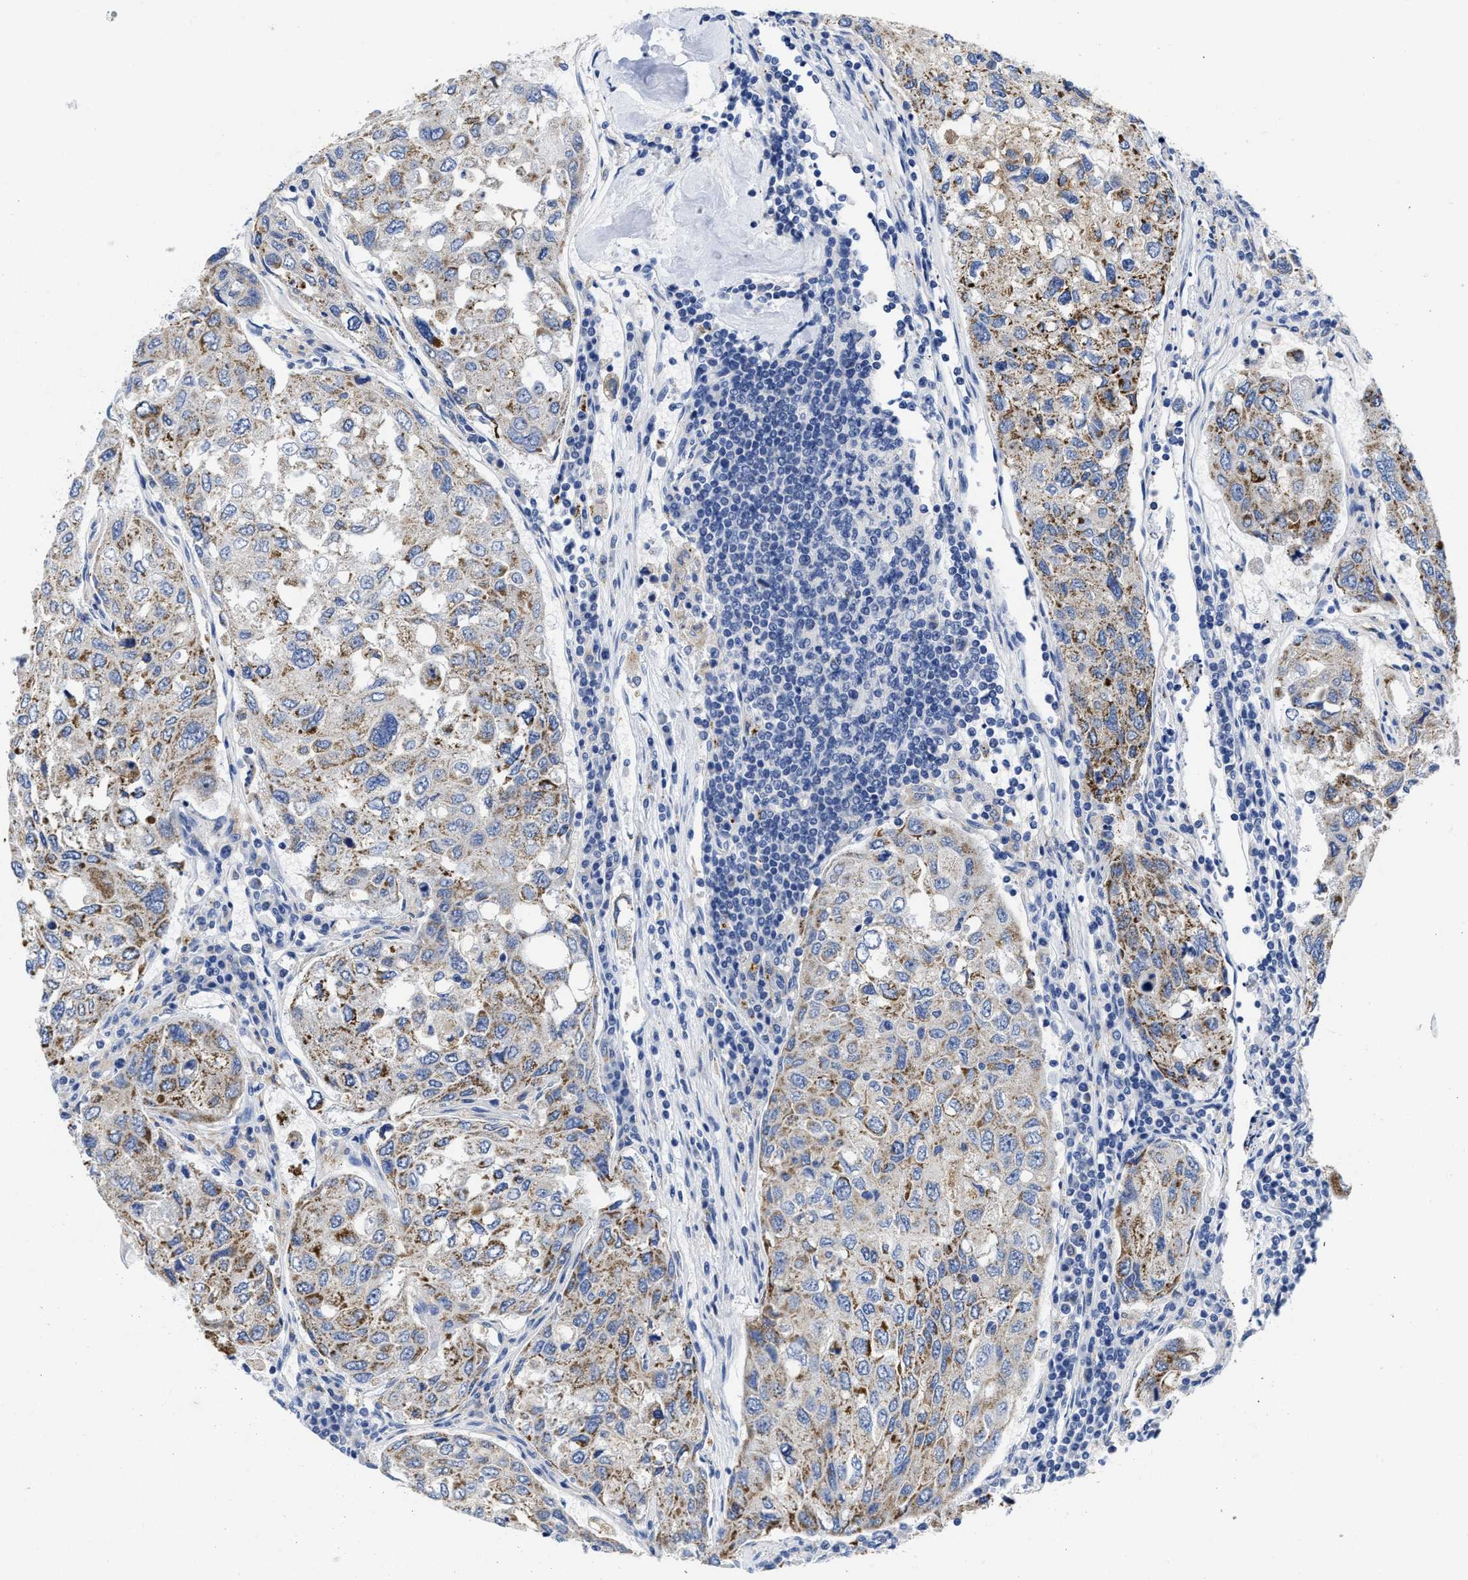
{"staining": {"intensity": "moderate", "quantity": "25%-75%", "location": "cytoplasmic/membranous"}, "tissue": "urothelial cancer", "cell_type": "Tumor cells", "image_type": "cancer", "snomed": [{"axis": "morphology", "description": "Urothelial carcinoma, High grade"}, {"axis": "topography", "description": "Lymph node"}, {"axis": "topography", "description": "Urinary bladder"}], "caption": "The micrograph reveals staining of urothelial carcinoma (high-grade), revealing moderate cytoplasmic/membranous protein expression (brown color) within tumor cells.", "gene": "TBRG4", "patient": {"sex": "male", "age": 51}}